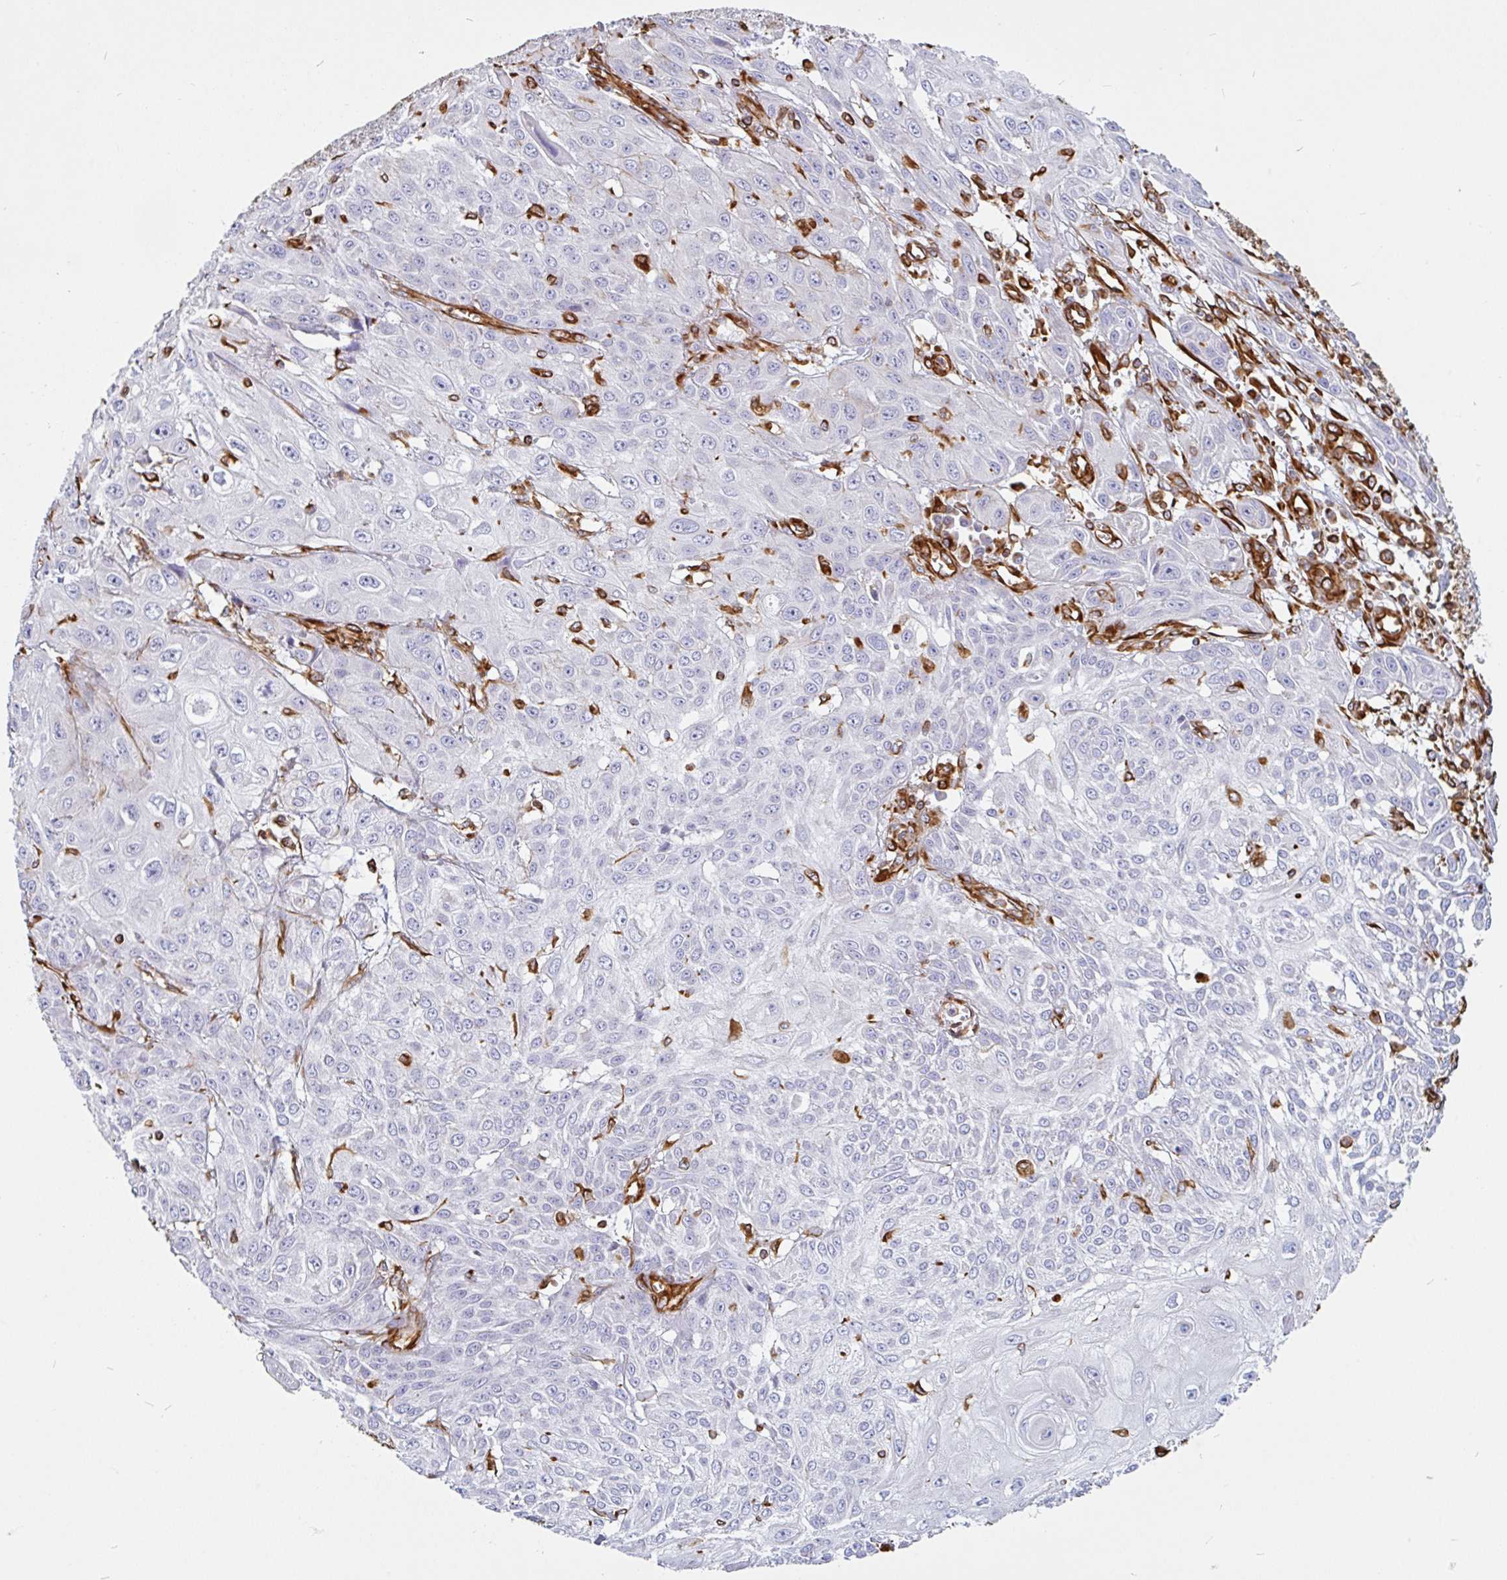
{"staining": {"intensity": "negative", "quantity": "none", "location": "none"}, "tissue": "skin cancer", "cell_type": "Tumor cells", "image_type": "cancer", "snomed": [{"axis": "morphology", "description": "Squamous cell carcinoma, NOS"}, {"axis": "topography", "description": "Skin"}, {"axis": "topography", "description": "Vulva"}], "caption": "Human skin squamous cell carcinoma stained for a protein using immunohistochemistry (IHC) demonstrates no staining in tumor cells.", "gene": "PPFIA1", "patient": {"sex": "female", "age": 71}}